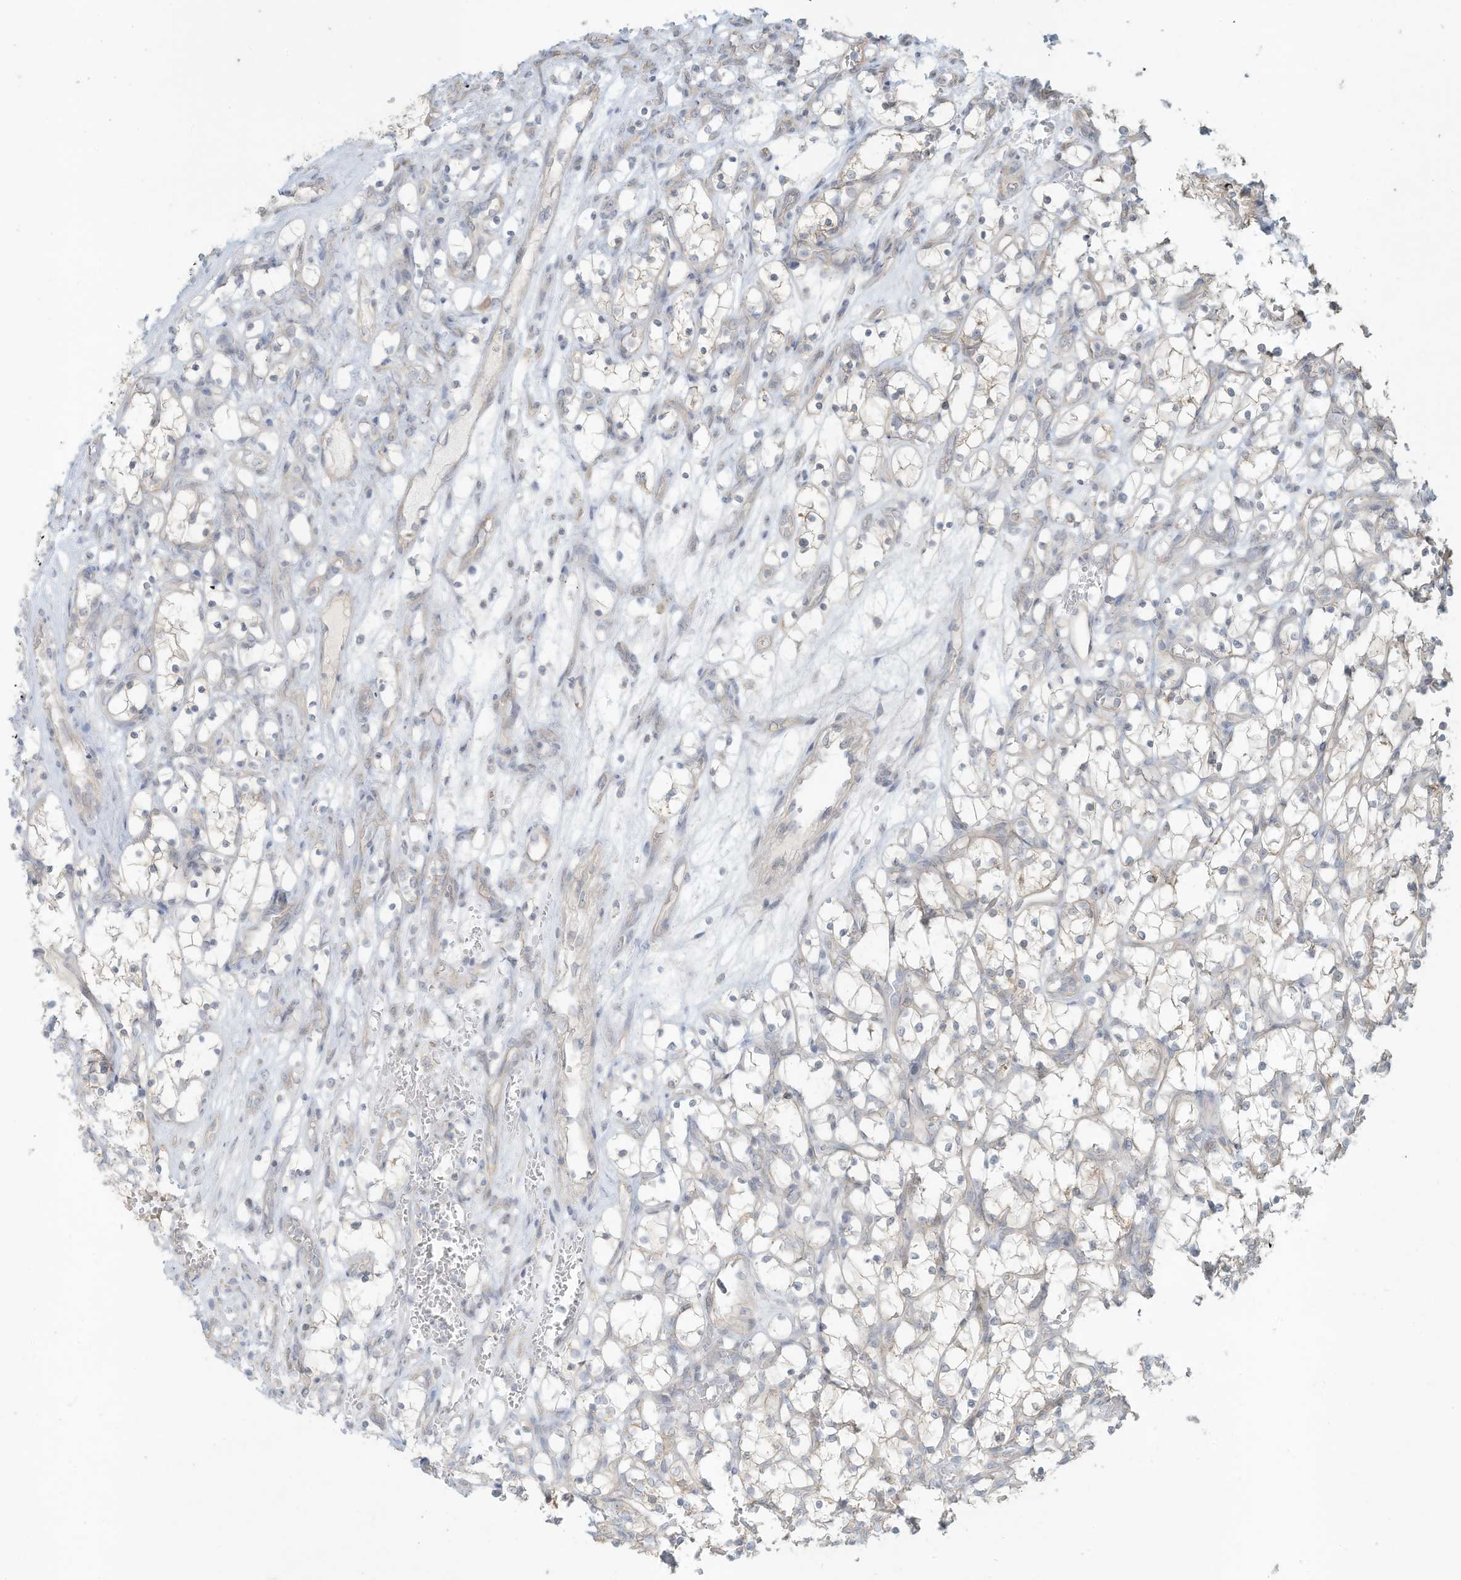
{"staining": {"intensity": "negative", "quantity": "none", "location": "none"}, "tissue": "renal cancer", "cell_type": "Tumor cells", "image_type": "cancer", "snomed": [{"axis": "morphology", "description": "Adenocarcinoma, NOS"}, {"axis": "topography", "description": "Kidney"}], "caption": "The image exhibits no staining of tumor cells in renal adenocarcinoma.", "gene": "MAGIX", "patient": {"sex": "female", "age": 69}}